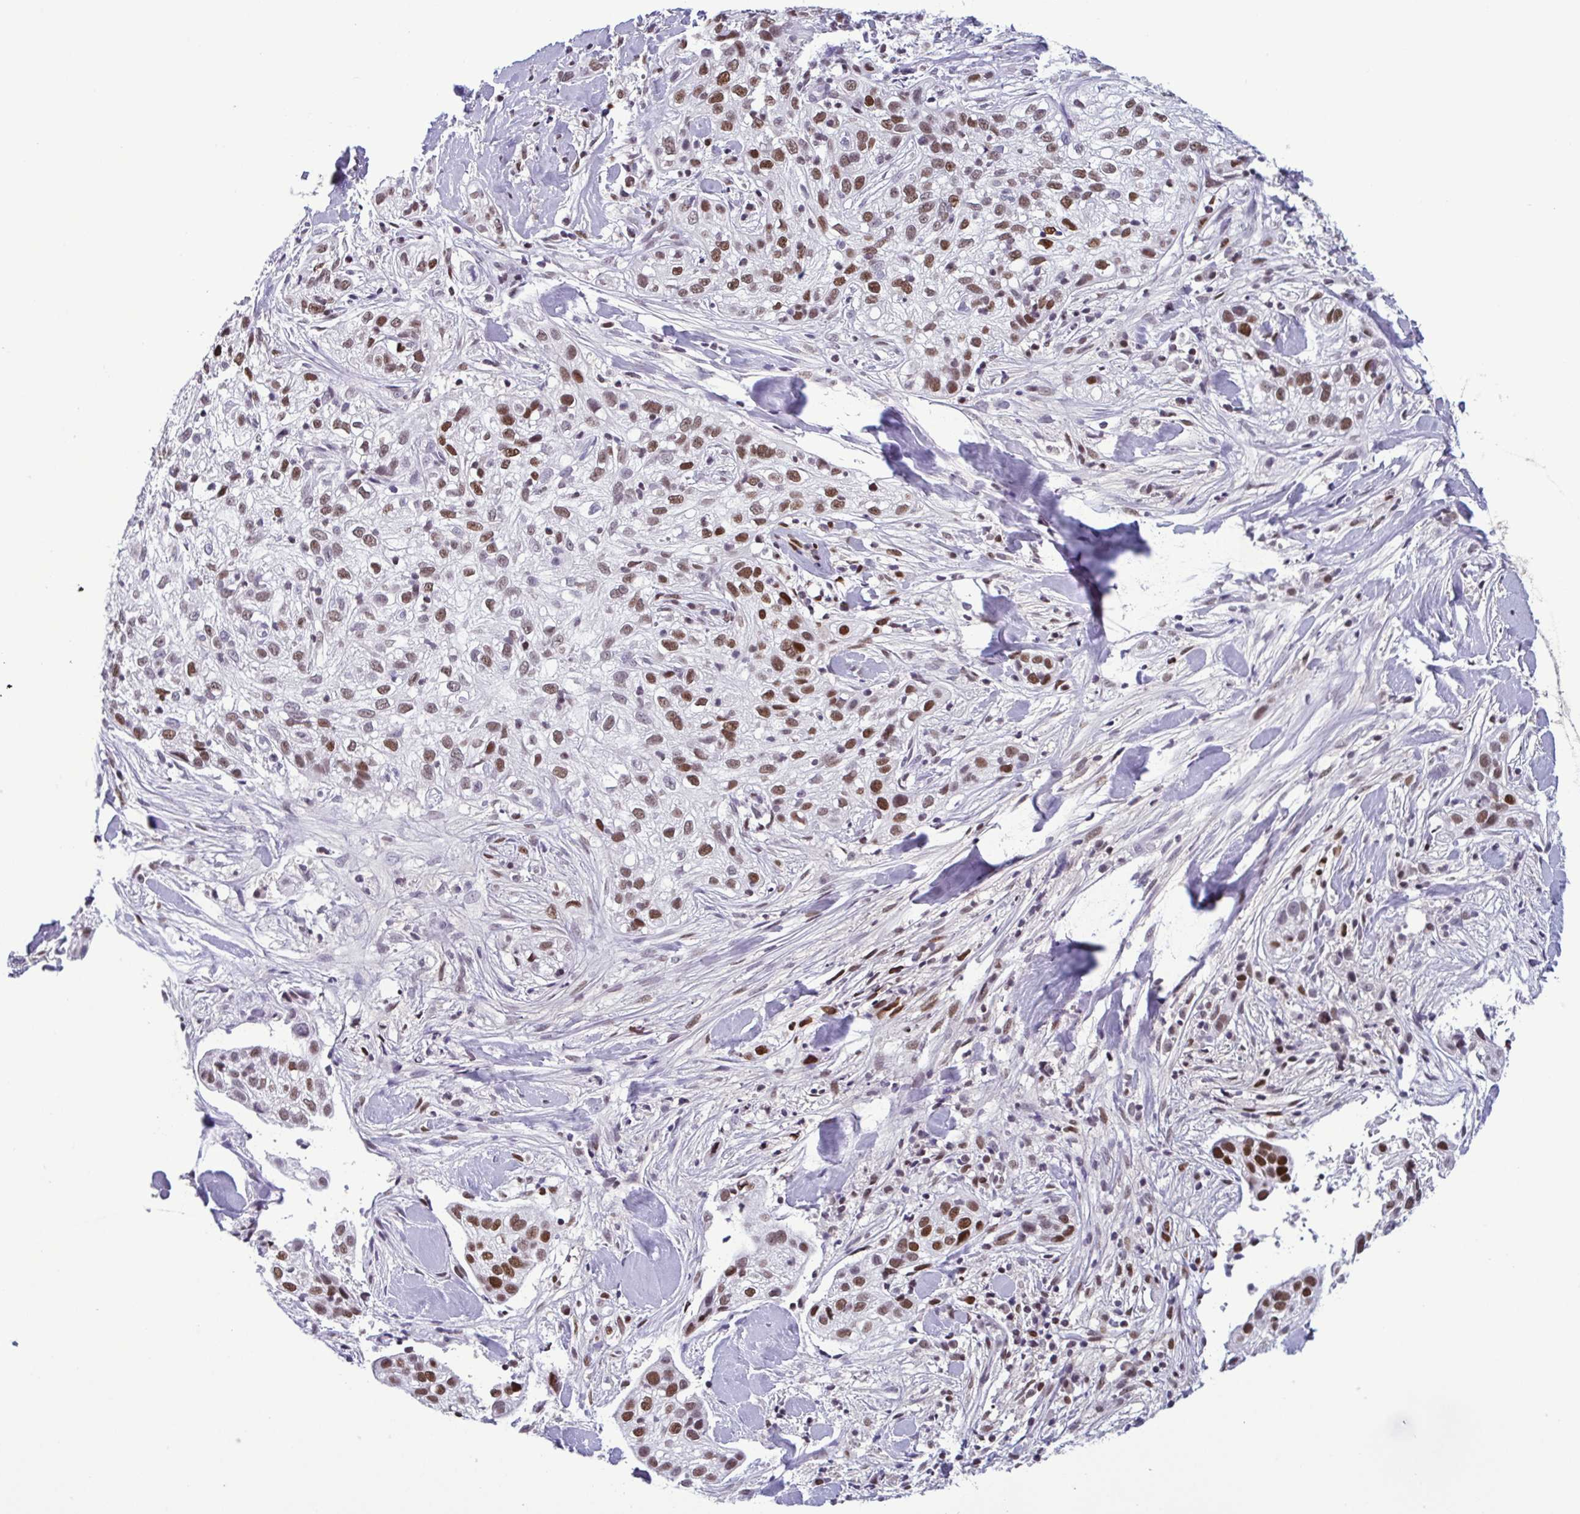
{"staining": {"intensity": "moderate", "quantity": ">75%", "location": "nuclear"}, "tissue": "skin cancer", "cell_type": "Tumor cells", "image_type": "cancer", "snomed": [{"axis": "morphology", "description": "Squamous cell carcinoma, NOS"}, {"axis": "topography", "description": "Skin"}], "caption": "Human skin cancer (squamous cell carcinoma) stained for a protein (brown) displays moderate nuclear positive positivity in approximately >75% of tumor cells.", "gene": "IRF1", "patient": {"sex": "male", "age": 82}}